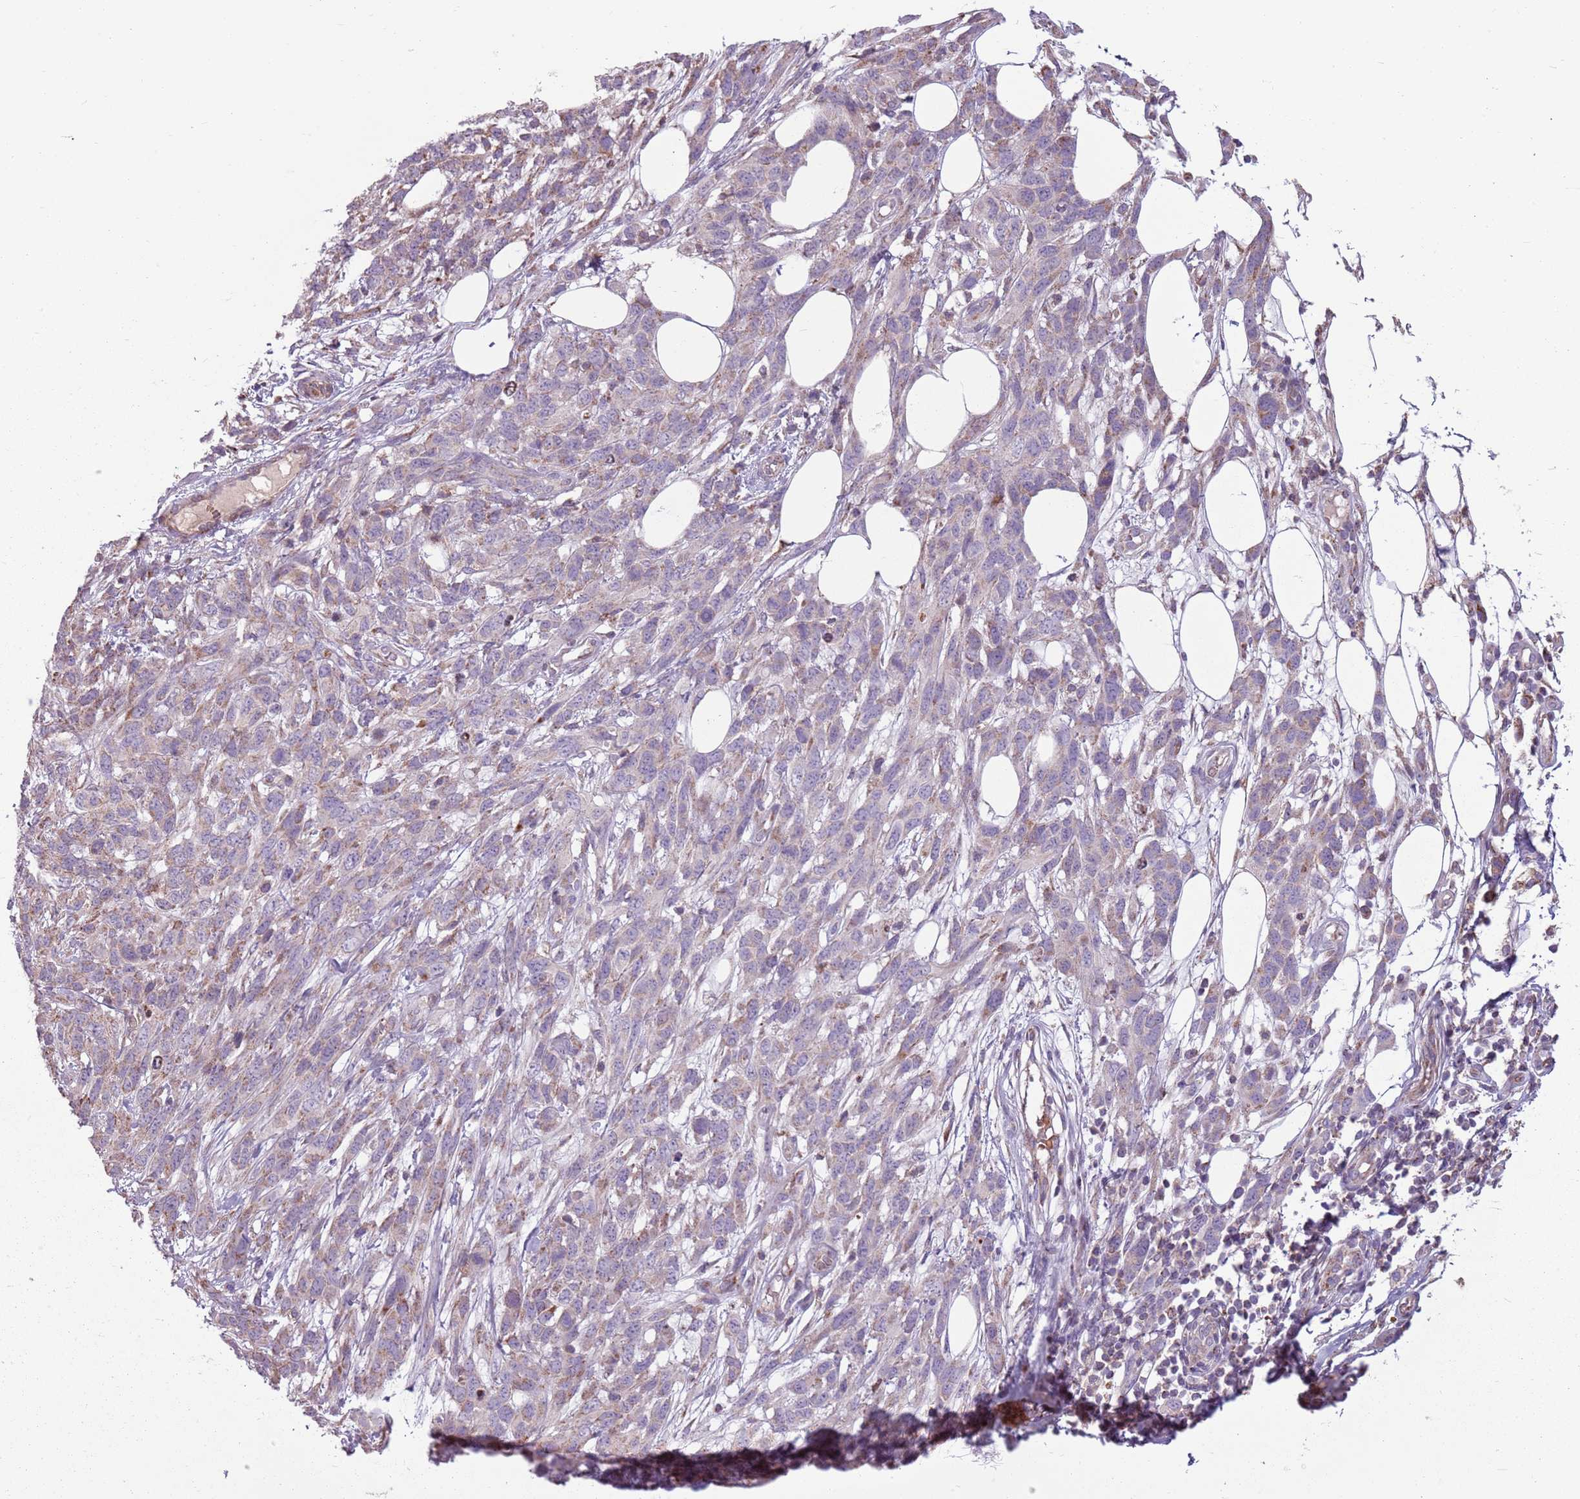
{"staining": {"intensity": "weak", "quantity": ">75%", "location": "cytoplasmic/membranous"}, "tissue": "melanoma", "cell_type": "Tumor cells", "image_type": "cancer", "snomed": [{"axis": "morphology", "description": "Normal morphology"}, {"axis": "morphology", "description": "Malignant melanoma, NOS"}, {"axis": "topography", "description": "Skin"}], "caption": "Melanoma was stained to show a protein in brown. There is low levels of weak cytoplasmic/membranous expression in approximately >75% of tumor cells.", "gene": "ZNF530", "patient": {"sex": "female", "age": 72}}